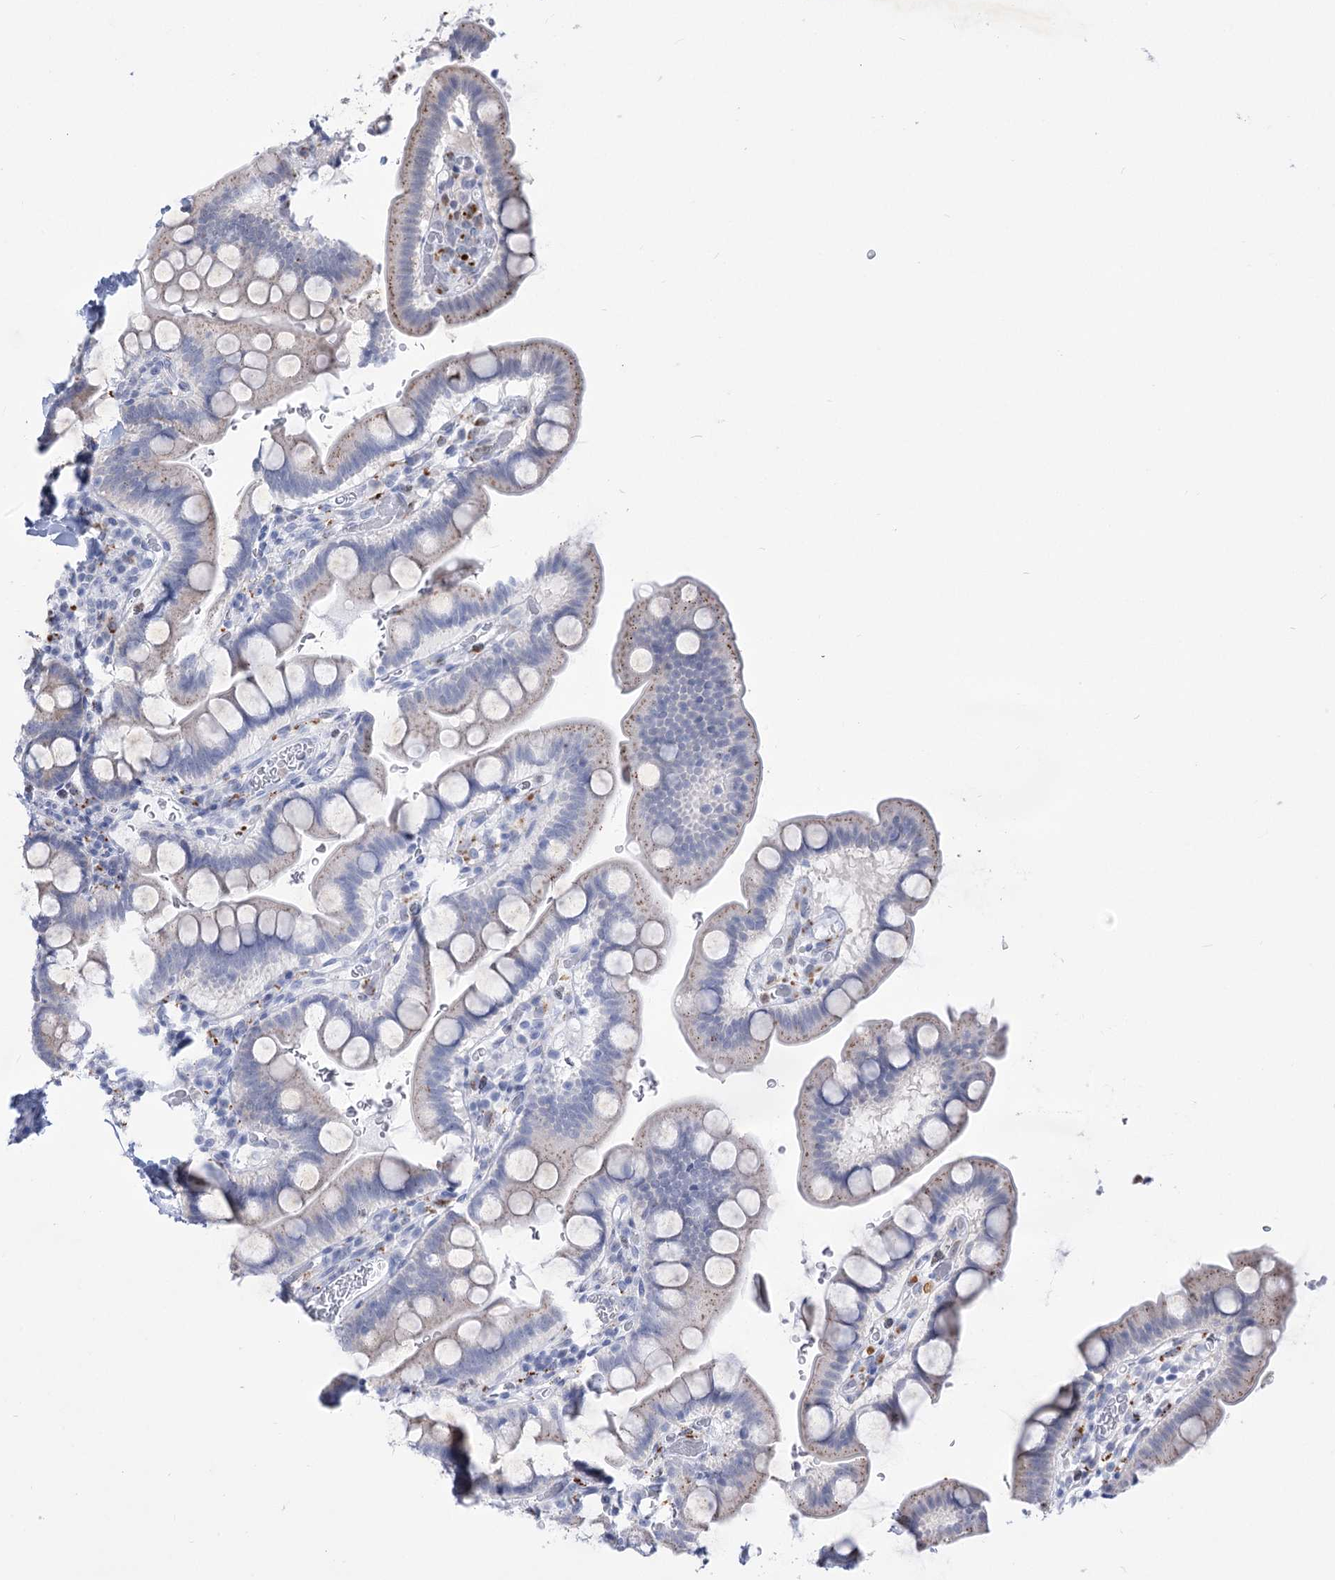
{"staining": {"intensity": "weak", "quantity": "<25%", "location": "cytoplasmic/membranous"}, "tissue": "small intestine", "cell_type": "Glandular cells", "image_type": "normal", "snomed": [{"axis": "morphology", "description": "Normal tissue, NOS"}, {"axis": "topography", "description": "Stomach, upper"}, {"axis": "topography", "description": "Stomach, lower"}, {"axis": "topography", "description": "Small intestine"}], "caption": "This is a image of immunohistochemistry (IHC) staining of normal small intestine, which shows no positivity in glandular cells.", "gene": "SIAE", "patient": {"sex": "male", "age": 68}}